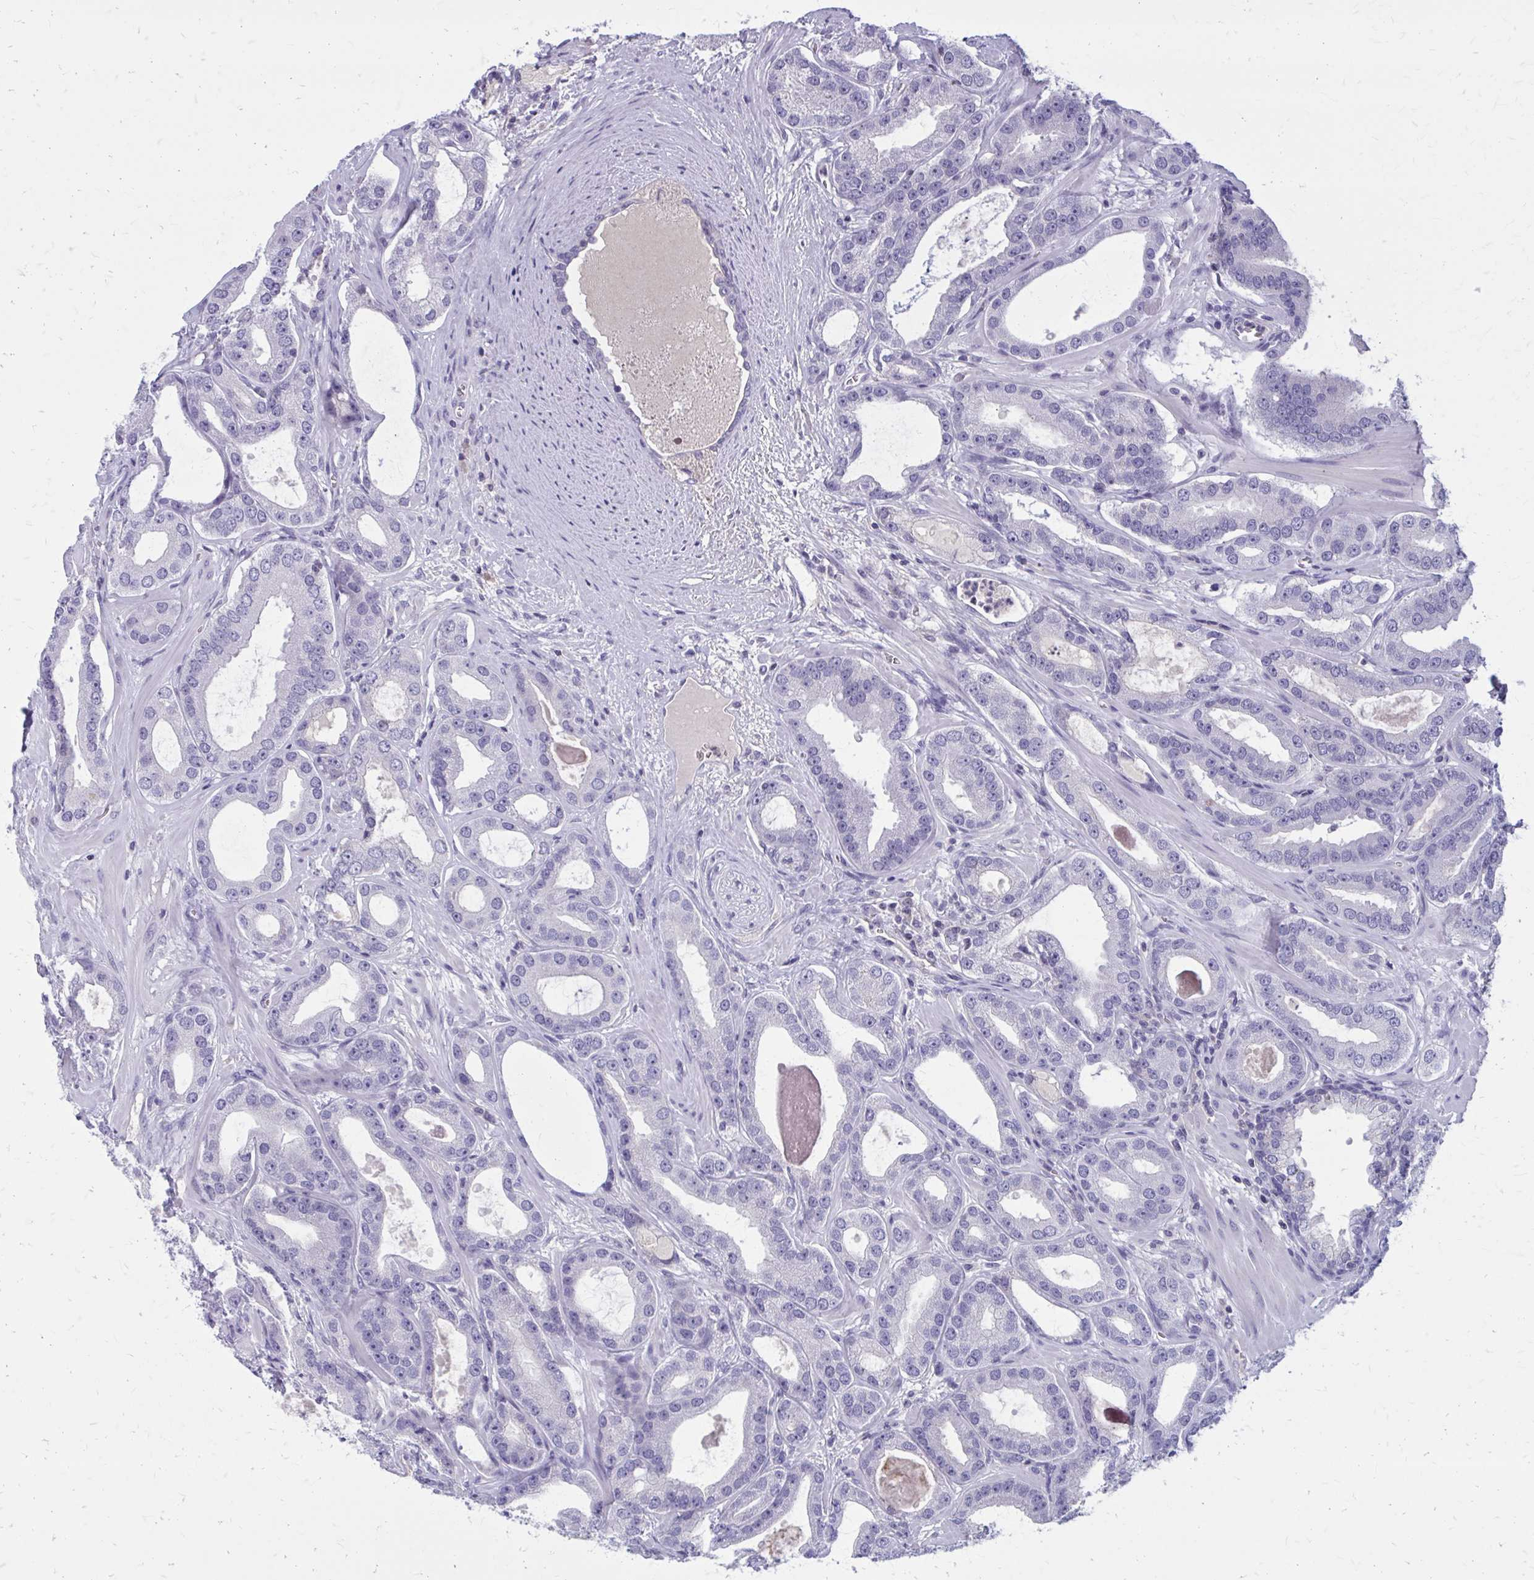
{"staining": {"intensity": "negative", "quantity": "none", "location": "none"}, "tissue": "prostate cancer", "cell_type": "Tumor cells", "image_type": "cancer", "snomed": [{"axis": "morphology", "description": "Adenocarcinoma, High grade"}, {"axis": "topography", "description": "Prostate"}], "caption": "Immunohistochemistry of human prostate cancer (adenocarcinoma (high-grade)) reveals no expression in tumor cells. Nuclei are stained in blue.", "gene": "OR4A47", "patient": {"sex": "male", "age": 65}}